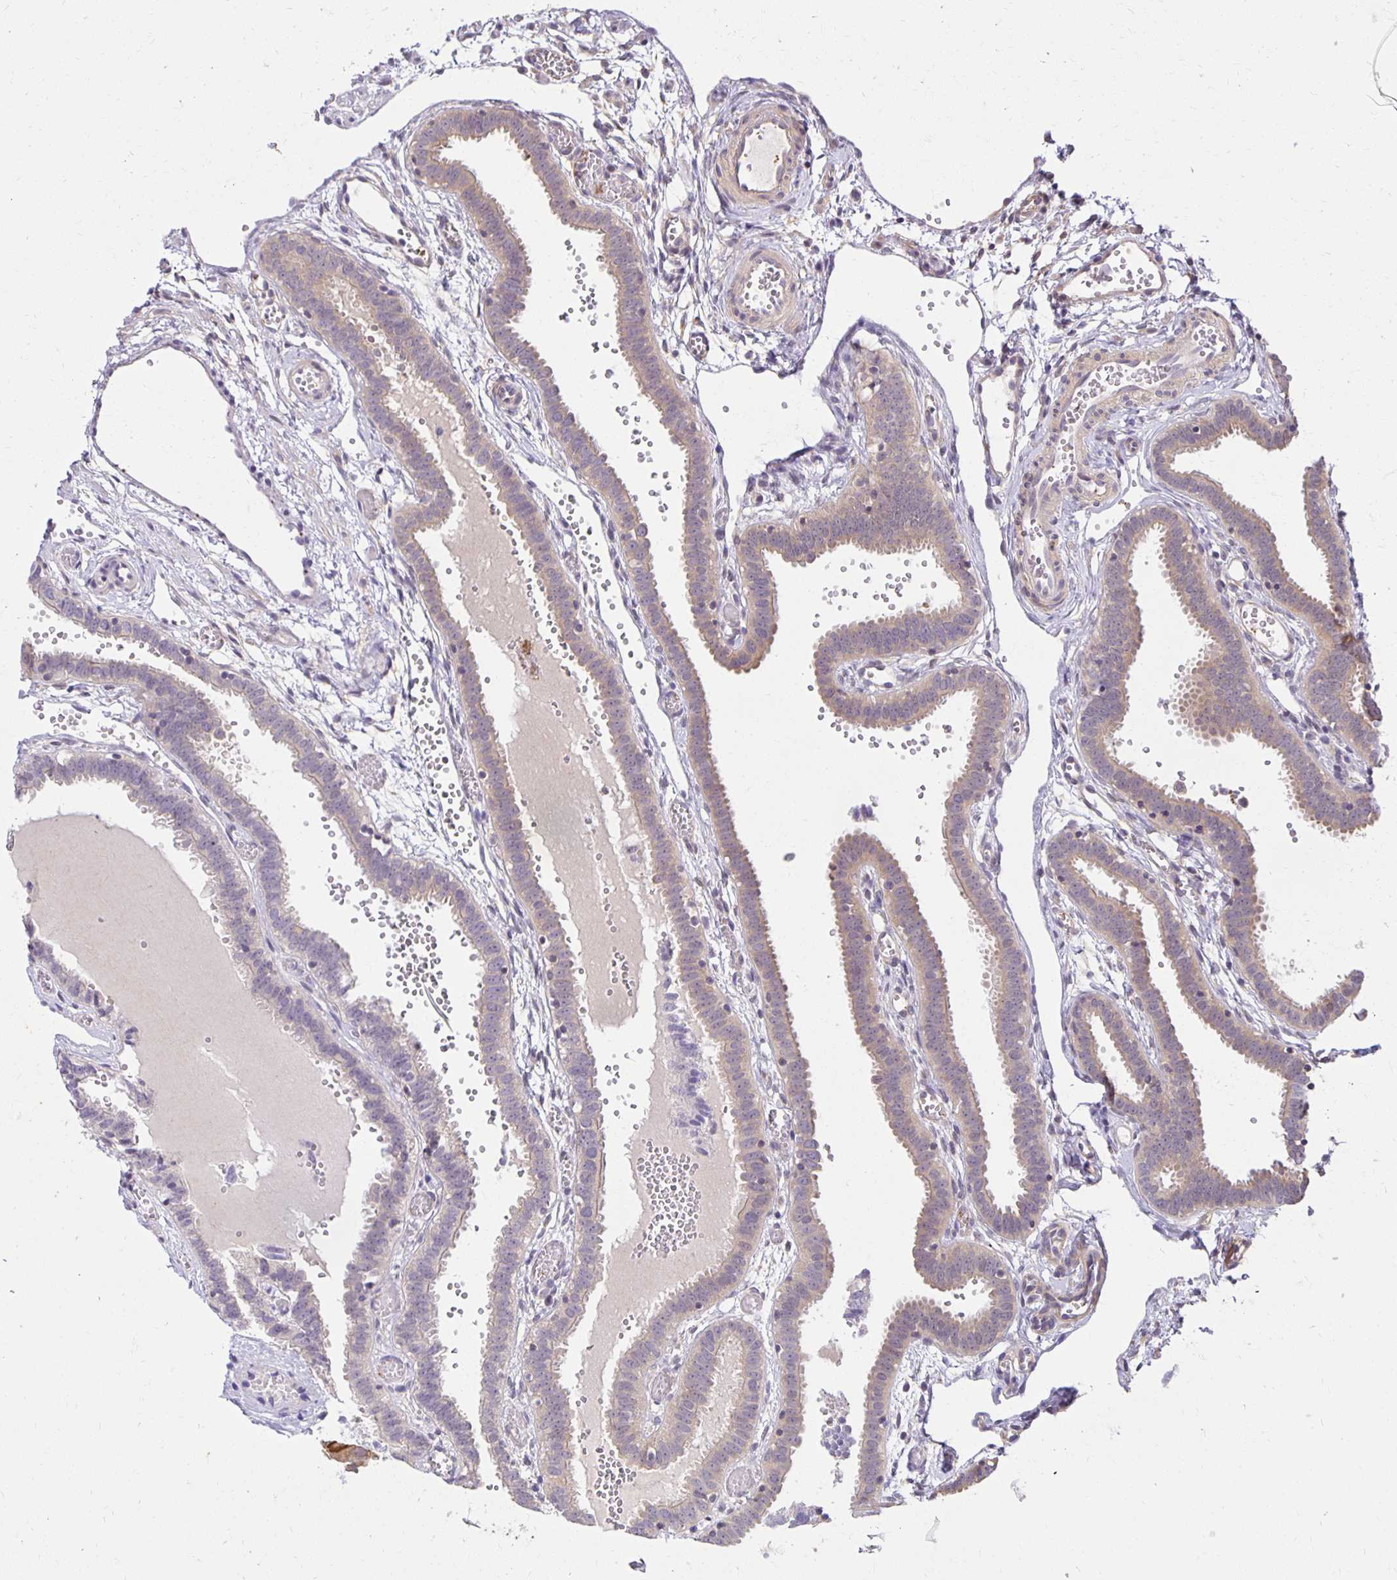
{"staining": {"intensity": "weak", "quantity": ">75%", "location": "cytoplasmic/membranous"}, "tissue": "fallopian tube", "cell_type": "Glandular cells", "image_type": "normal", "snomed": [{"axis": "morphology", "description": "Normal tissue, NOS"}, {"axis": "topography", "description": "Fallopian tube"}], "caption": "Protein staining of unremarkable fallopian tube demonstrates weak cytoplasmic/membranous staining in approximately >75% of glandular cells. (IHC, brightfield microscopy, high magnification).", "gene": "MIEN1", "patient": {"sex": "female", "age": 37}}